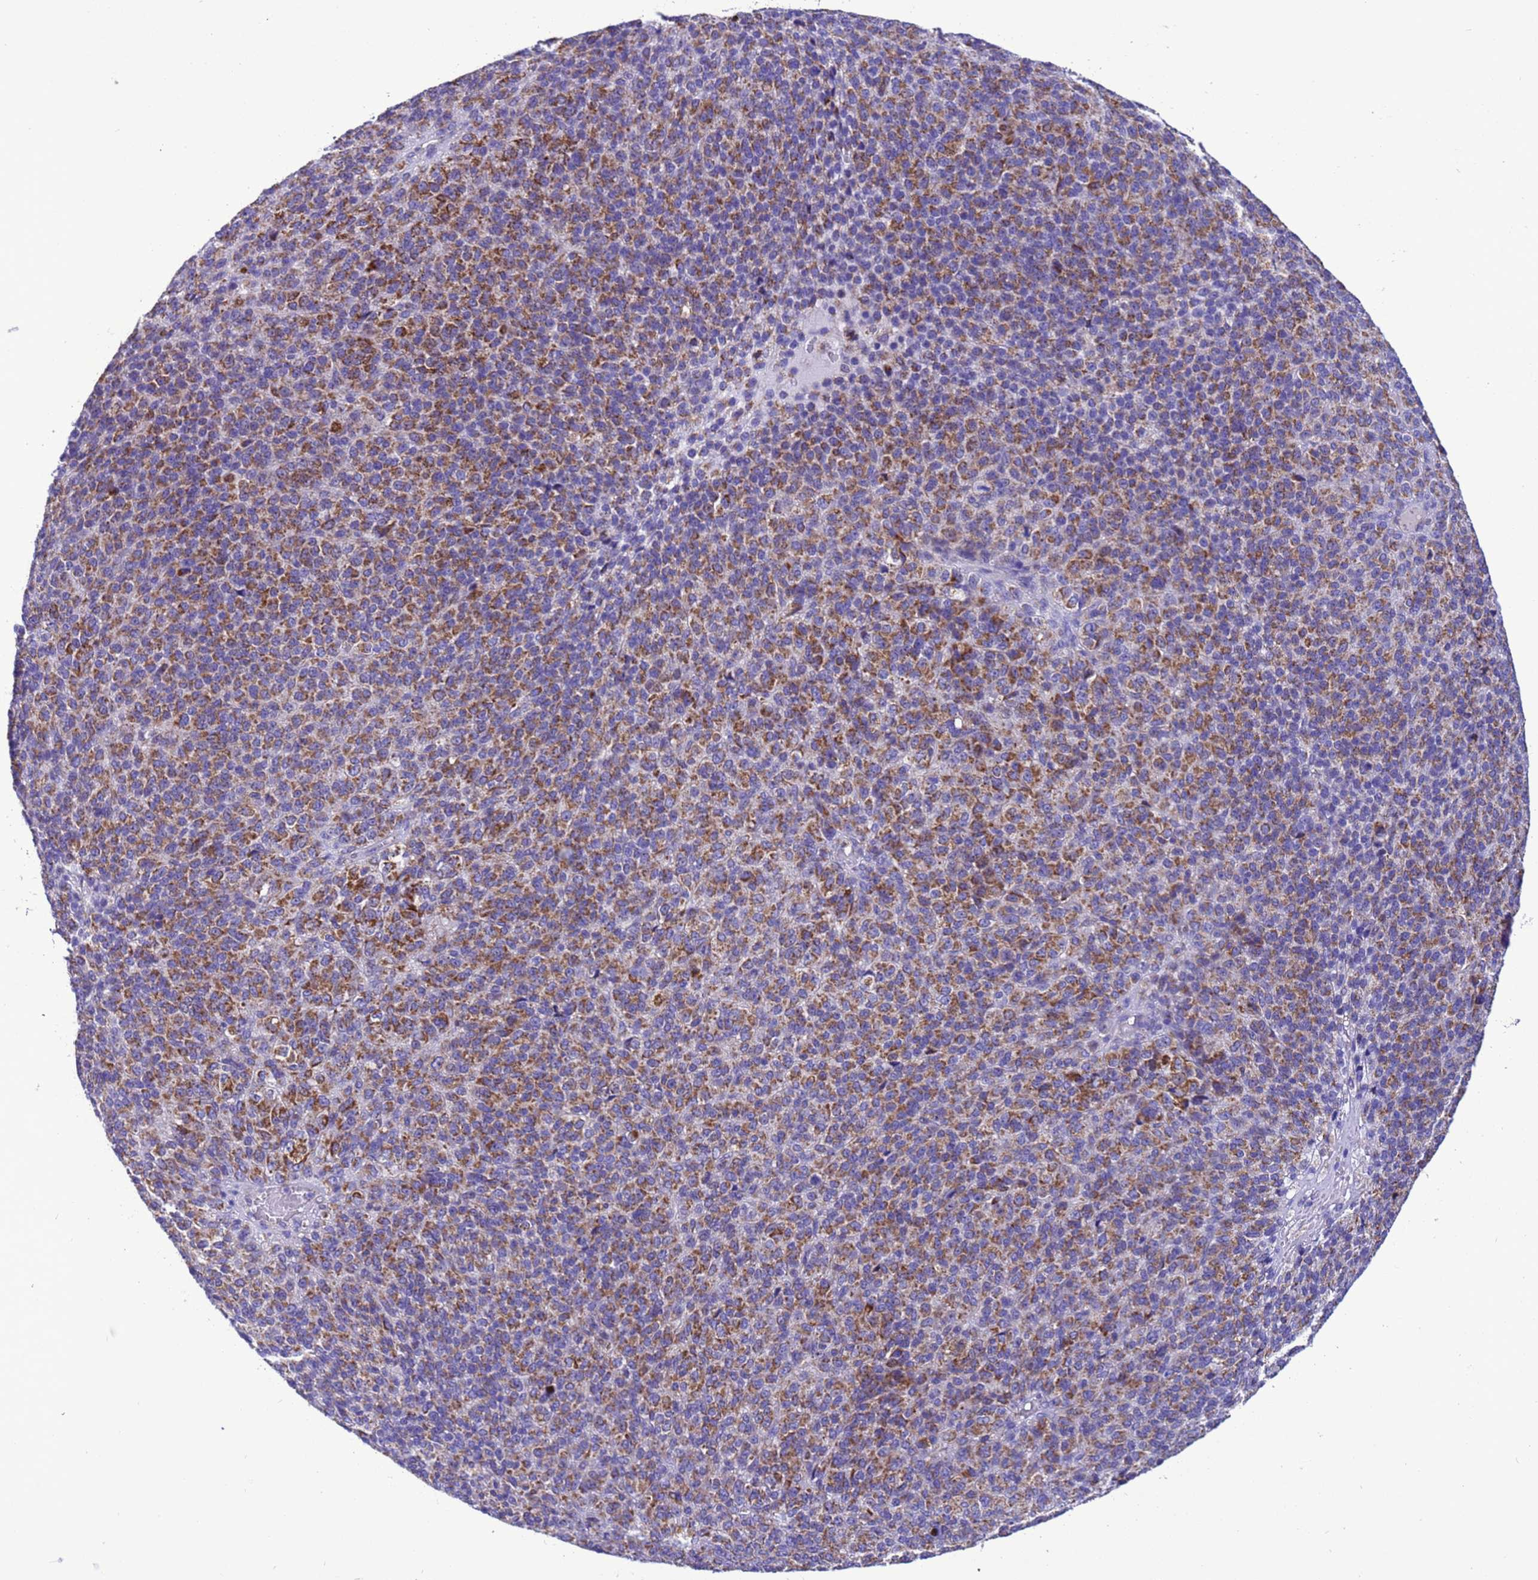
{"staining": {"intensity": "moderate", "quantity": ">75%", "location": "cytoplasmic/membranous"}, "tissue": "melanoma", "cell_type": "Tumor cells", "image_type": "cancer", "snomed": [{"axis": "morphology", "description": "Malignant melanoma, Metastatic site"}, {"axis": "topography", "description": "Brain"}], "caption": "This is an image of immunohistochemistry staining of malignant melanoma (metastatic site), which shows moderate staining in the cytoplasmic/membranous of tumor cells.", "gene": "CCDC191", "patient": {"sex": "female", "age": 56}}